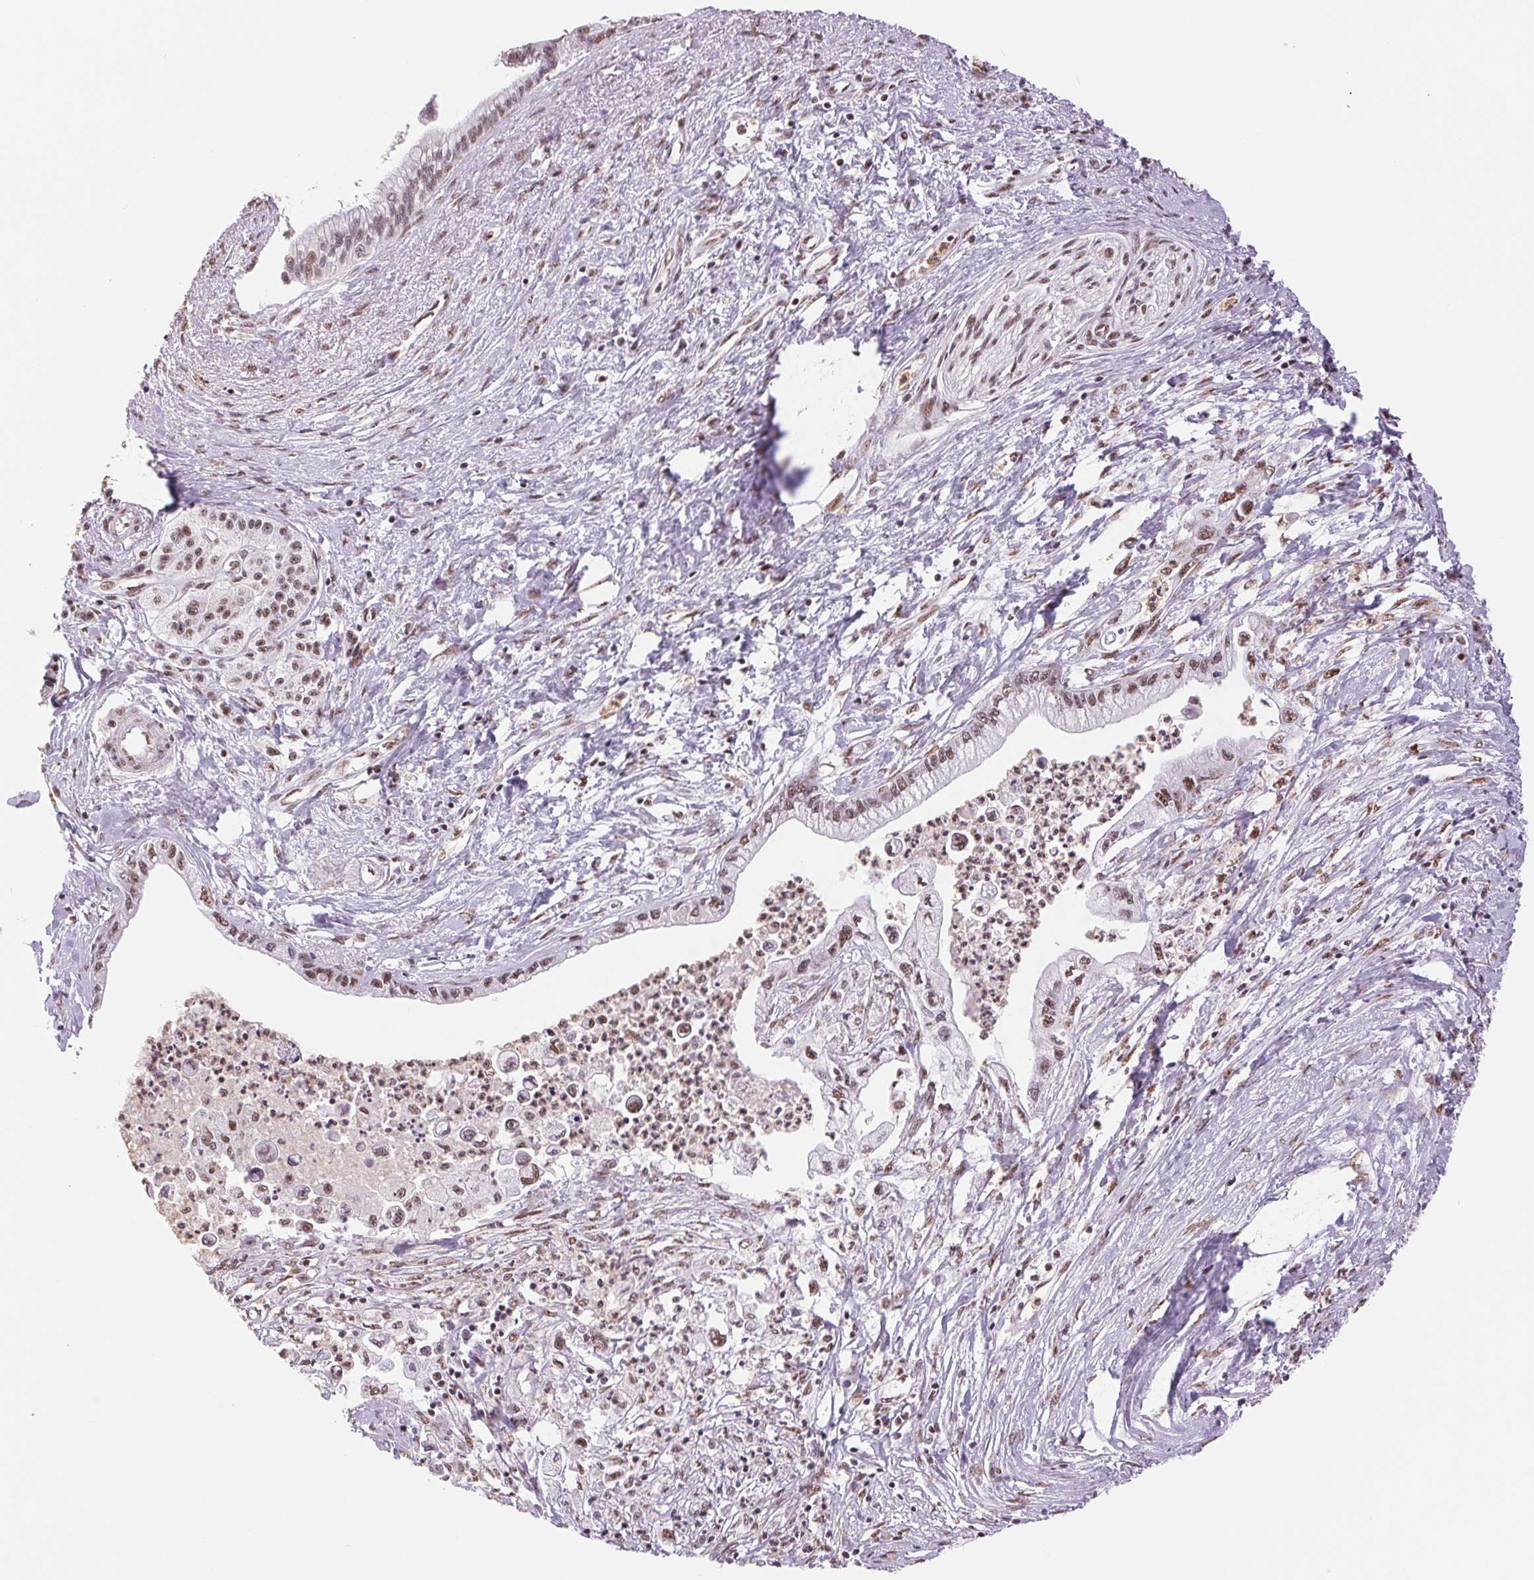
{"staining": {"intensity": "weak", "quantity": "25%-75%", "location": "nuclear"}, "tissue": "pancreatic cancer", "cell_type": "Tumor cells", "image_type": "cancer", "snomed": [{"axis": "morphology", "description": "Adenocarcinoma, NOS"}, {"axis": "topography", "description": "Pancreas"}], "caption": "IHC micrograph of neoplastic tissue: human adenocarcinoma (pancreatic) stained using immunohistochemistry exhibits low levels of weak protein expression localized specifically in the nuclear of tumor cells, appearing as a nuclear brown color.", "gene": "SREK1", "patient": {"sex": "male", "age": 61}}